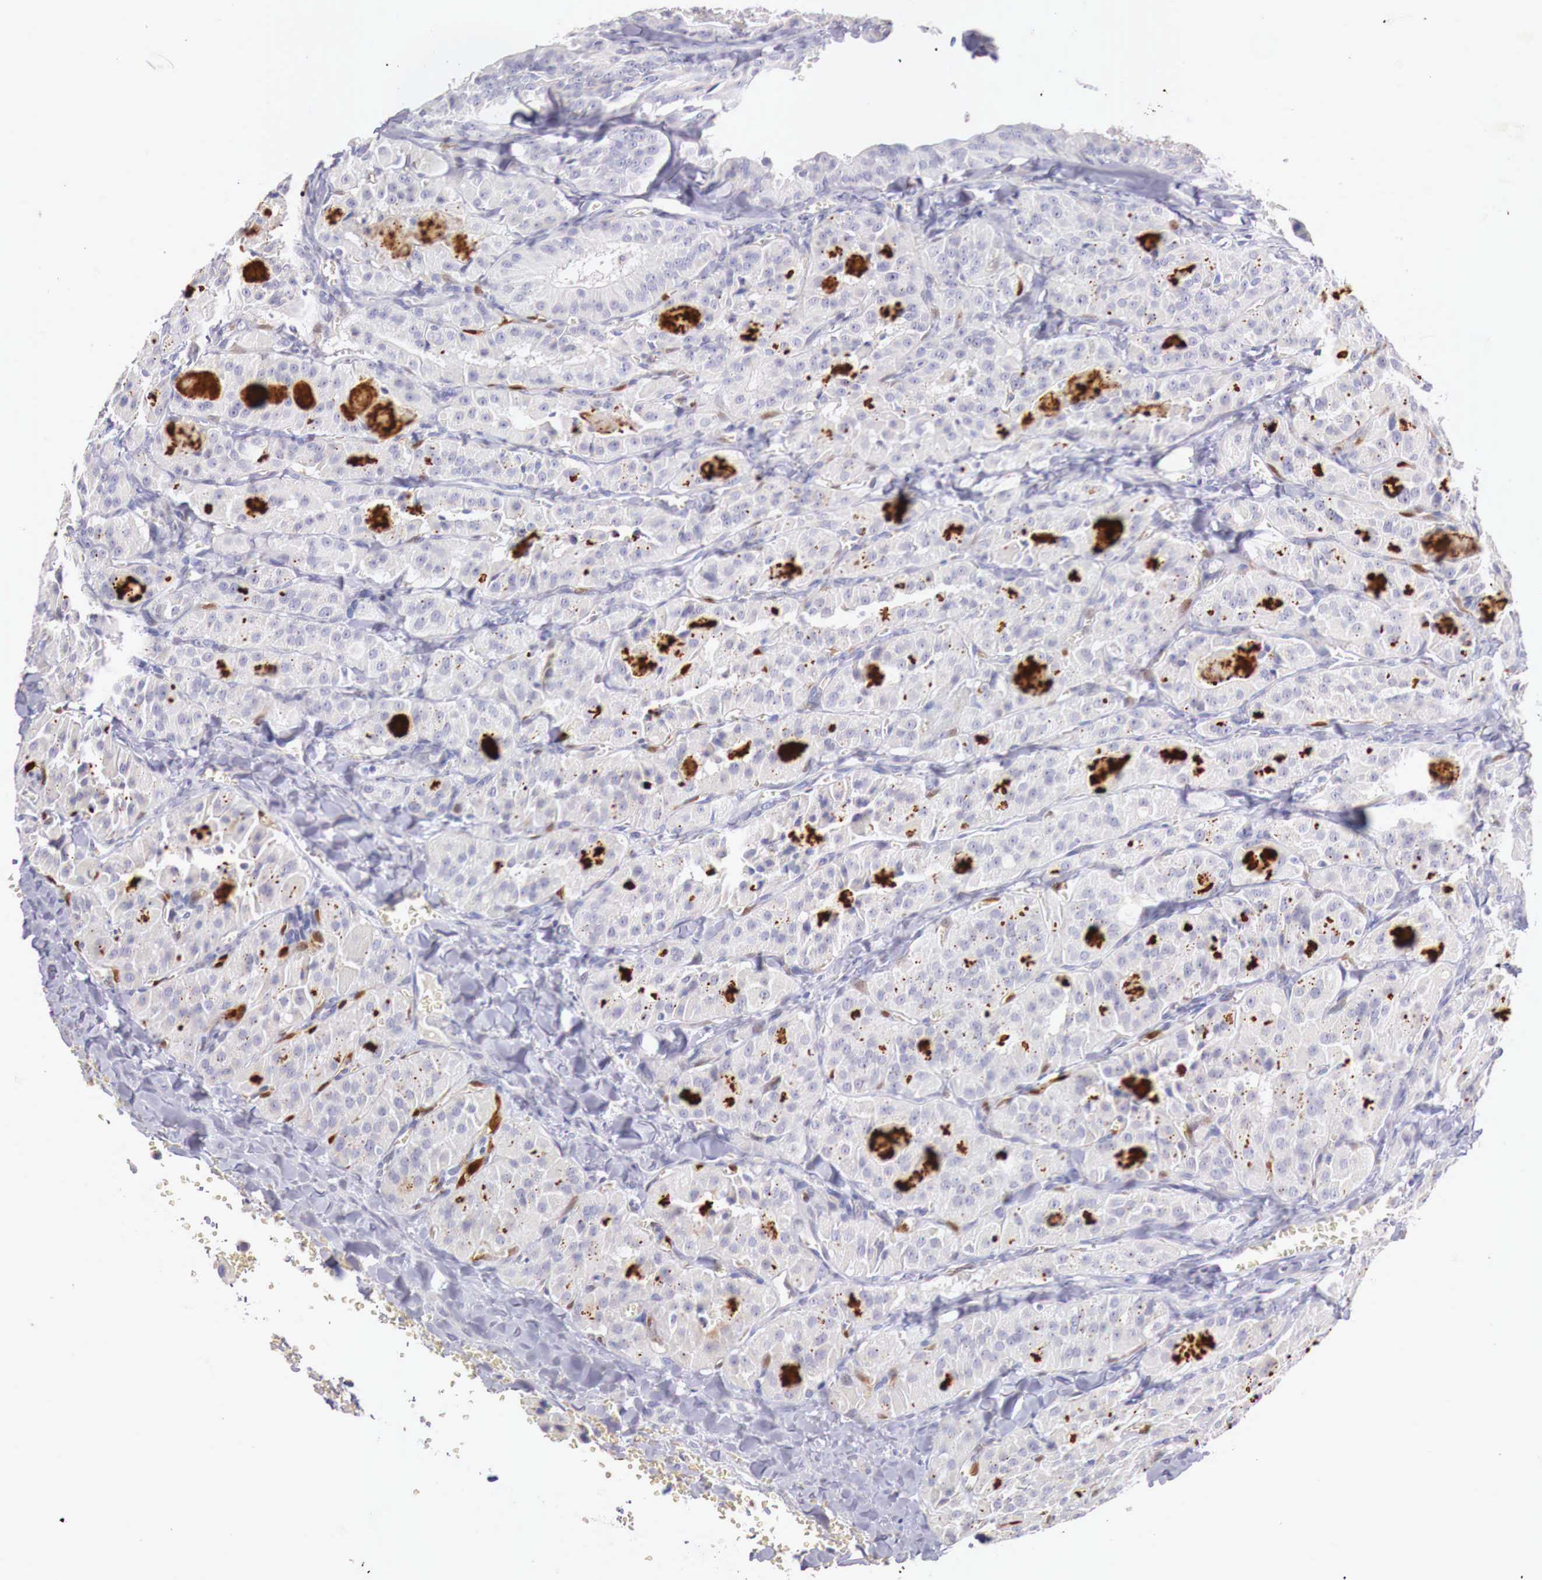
{"staining": {"intensity": "weak", "quantity": "<25%", "location": "cytoplasmic/membranous"}, "tissue": "thyroid cancer", "cell_type": "Tumor cells", "image_type": "cancer", "snomed": [{"axis": "morphology", "description": "Carcinoma, NOS"}, {"axis": "topography", "description": "Thyroid gland"}], "caption": "Thyroid carcinoma was stained to show a protein in brown. There is no significant expression in tumor cells. (DAB IHC with hematoxylin counter stain).", "gene": "ITIH6", "patient": {"sex": "male", "age": 76}}